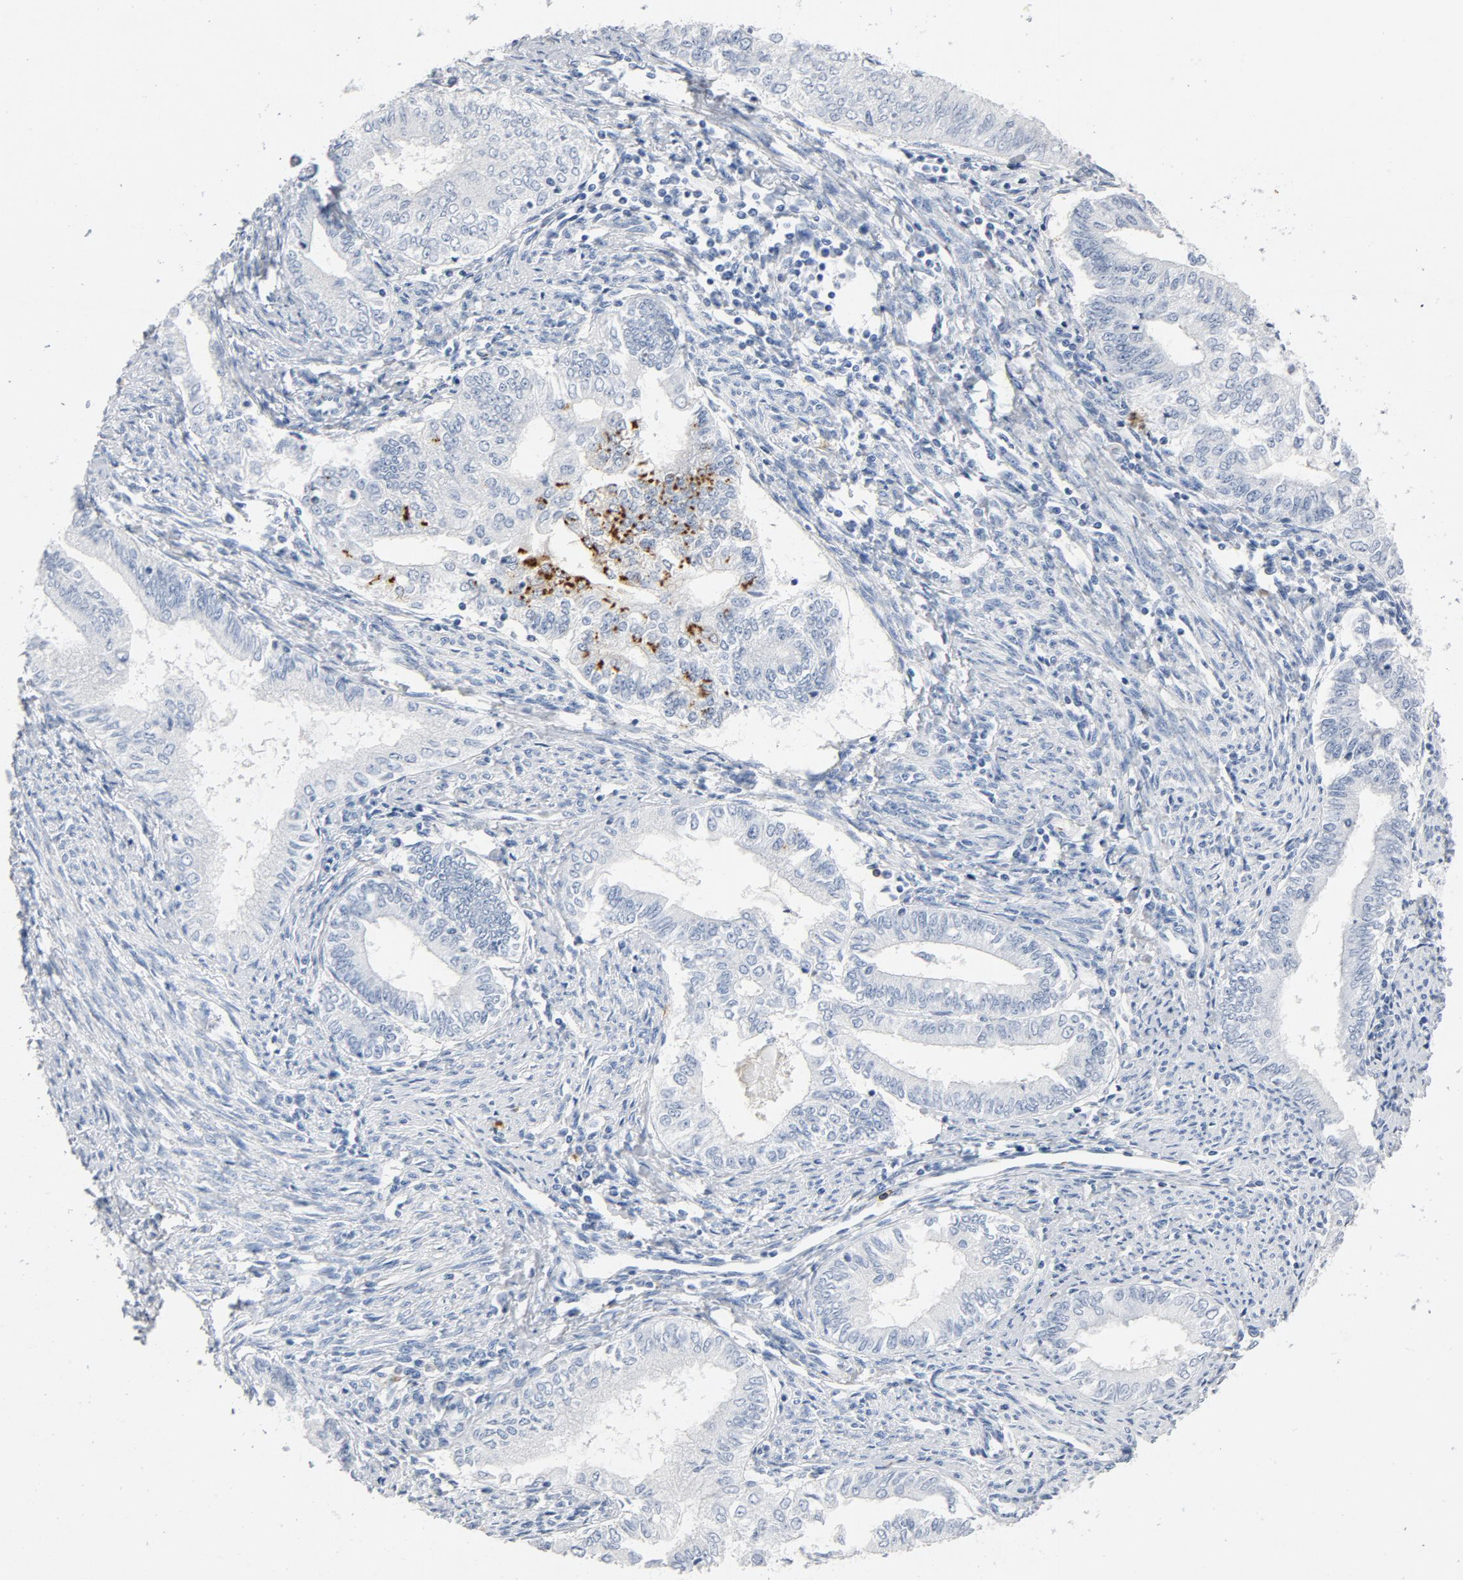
{"staining": {"intensity": "strong", "quantity": "<25%", "location": "cytoplasmic/membranous"}, "tissue": "endometrial cancer", "cell_type": "Tumor cells", "image_type": "cancer", "snomed": [{"axis": "morphology", "description": "Adenocarcinoma, NOS"}, {"axis": "topography", "description": "Endometrium"}], "caption": "Immunohistochemical staining of endometrial adenocarcinoma exhibits medium levels of strong cytoplasmic/membranous staining in approximately <25% of tumor cells. (brown staining indicates protein expression, while blue staining denotes nuclei).", "gene": "PTPRB", "patient": {"sex": "female", "age": 66}}